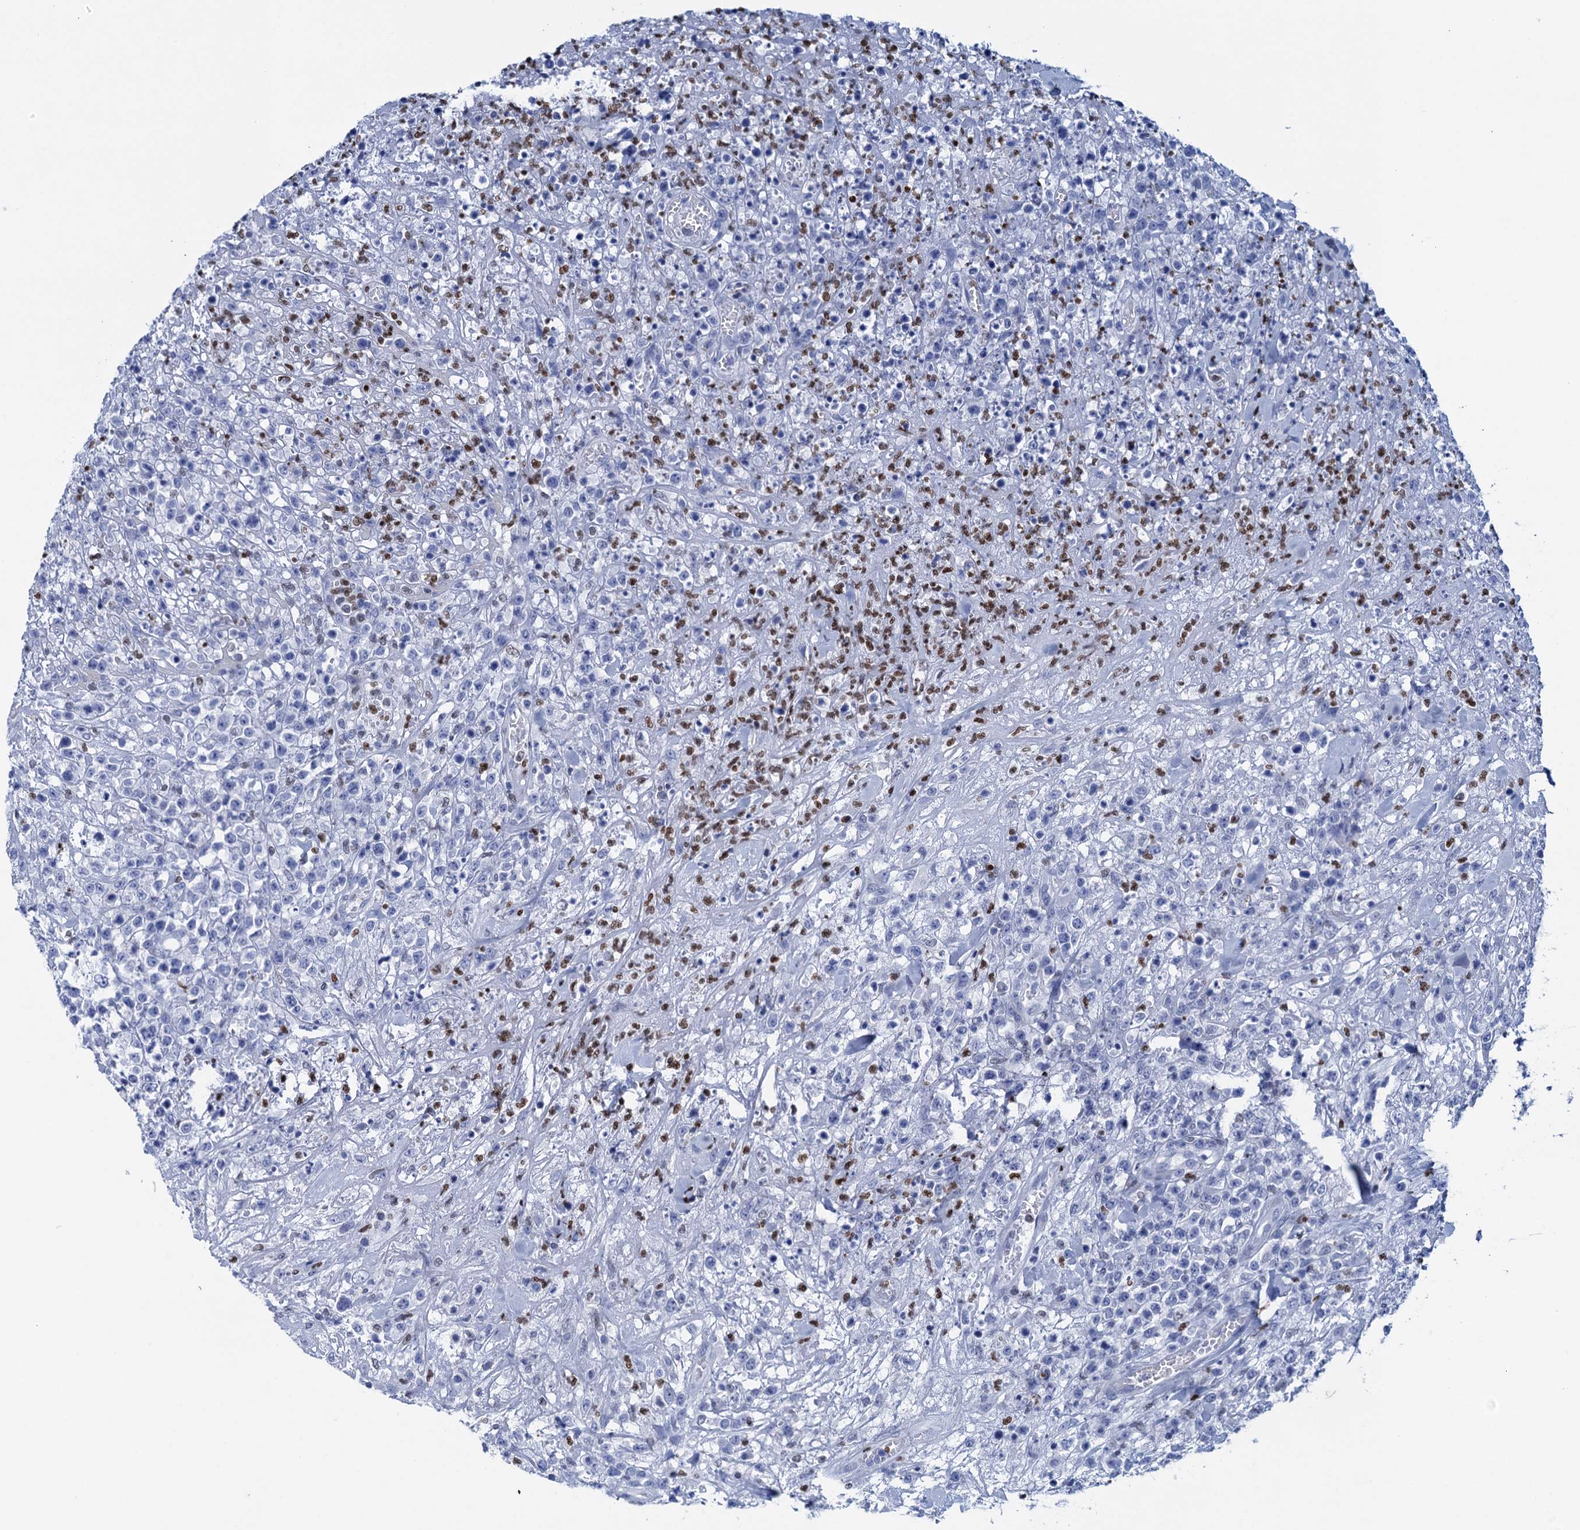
{"staining": {"intensity": "negative", "quantity": "none", "location": "none"}, "tissue": "lymphoma", "cell_type": "Tumor cells", "image_type": "cancer", "snomed": [{"axis": "morphology", "description": "Malignant lymphoma, non-Hodgkin's type, High grade"}, {"axis": "topography", "description": "Colon"}], "caption": "Immunohistochemistry (IHC) of lymphoma demonstrates no staining in tumor cells.", "gene": "RHCG", "patient": {"sex": "female", "age": 53}}